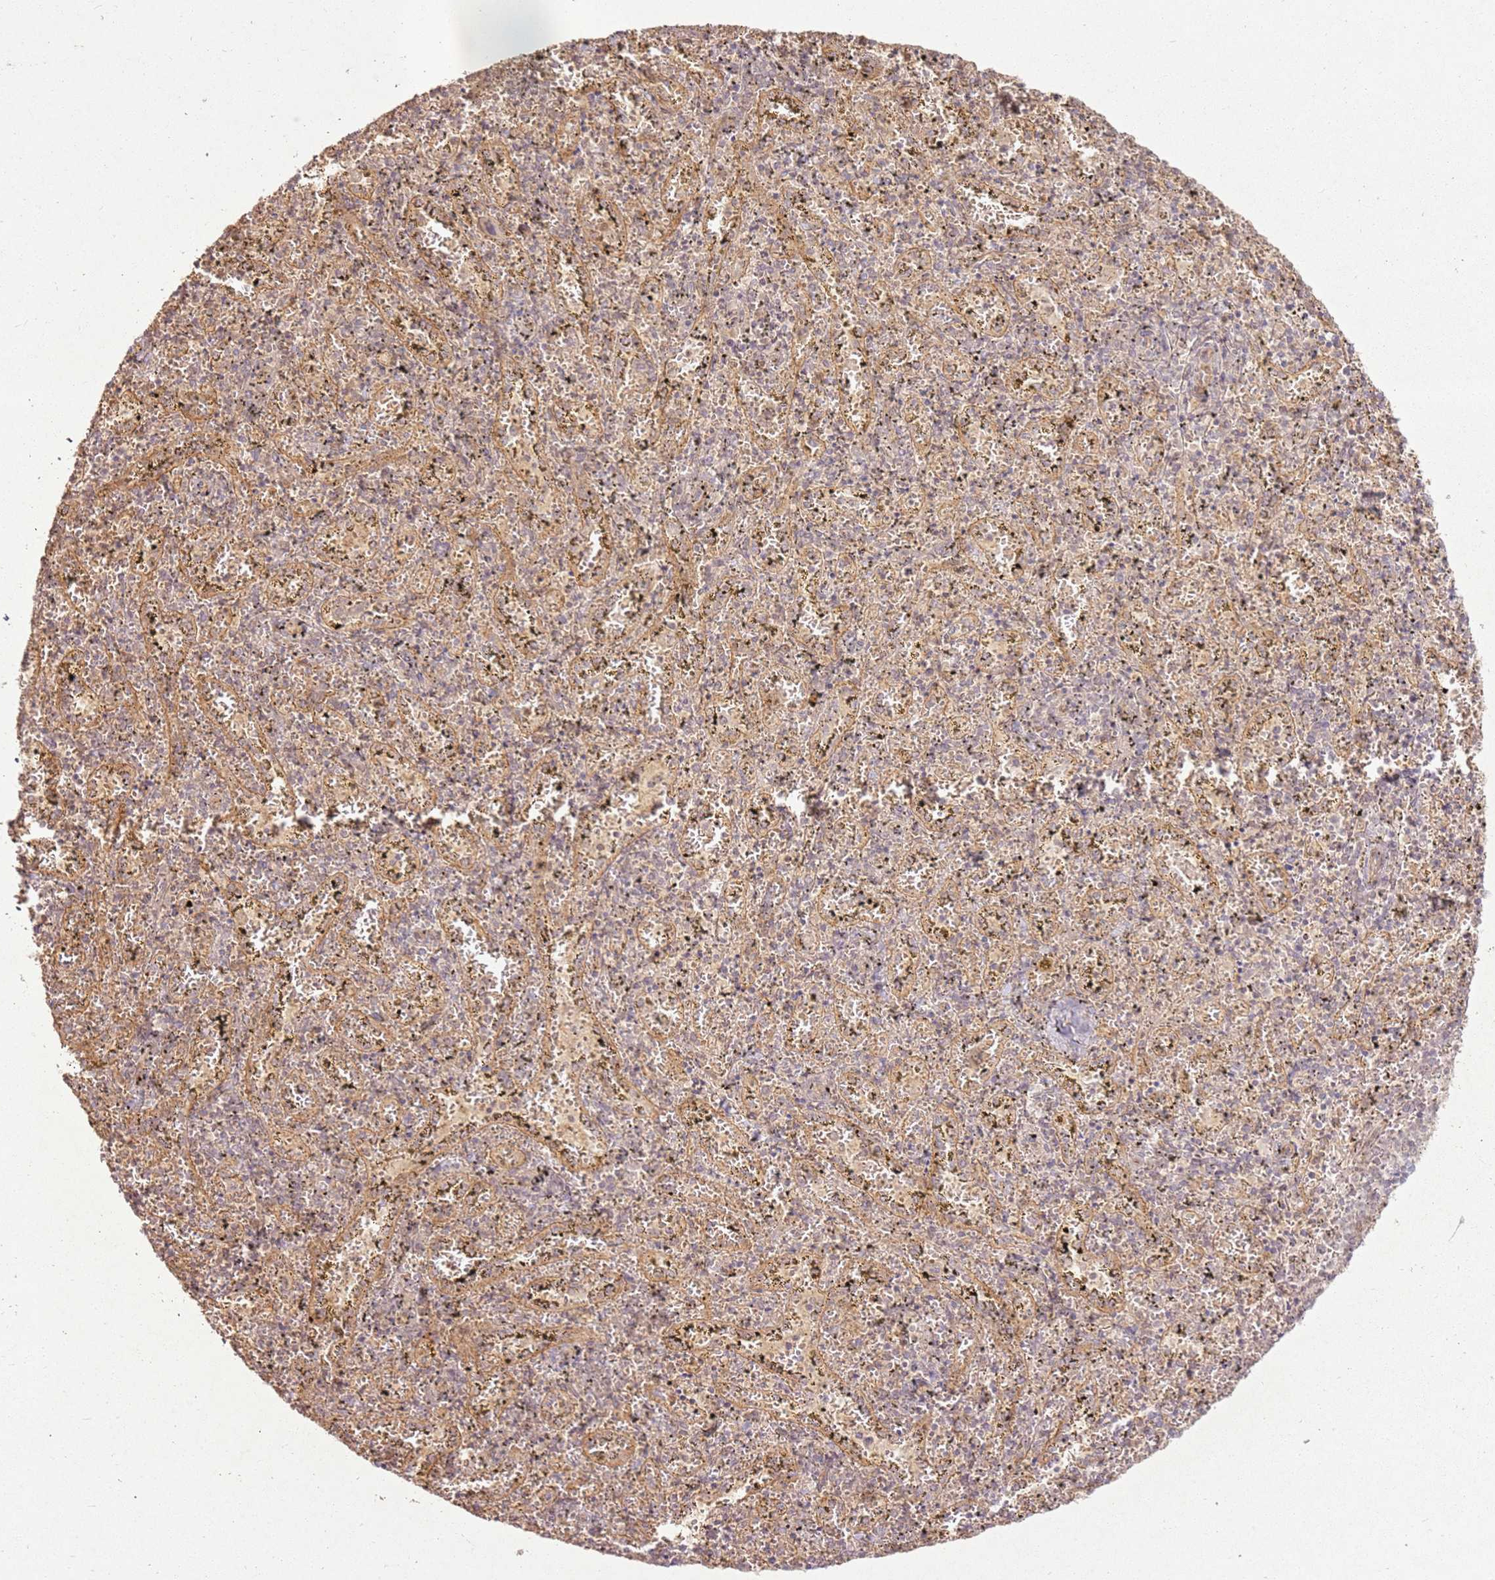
{"staining": {"intensity": "moderate", "quantity": "<25%", "location": "cytoplasmic/membranous"}, "tissue": "spleen", "cell_type": "Cells in red pulp", "image_type": "normal", "snomed": [{"axis": "morphology", "description": "Normal tissue, NOS"}, {"axis": "topography", "description": "Spleen"}], "caption": "Approximately <25% of cells in red pulp in unremarkable human spleen display moderate cytoplasmic/membranous protein staining as visualized by brown immunohistochemical staining.", "gene": "ZNF776", "patient": {"sex": "male", "age": 11}}